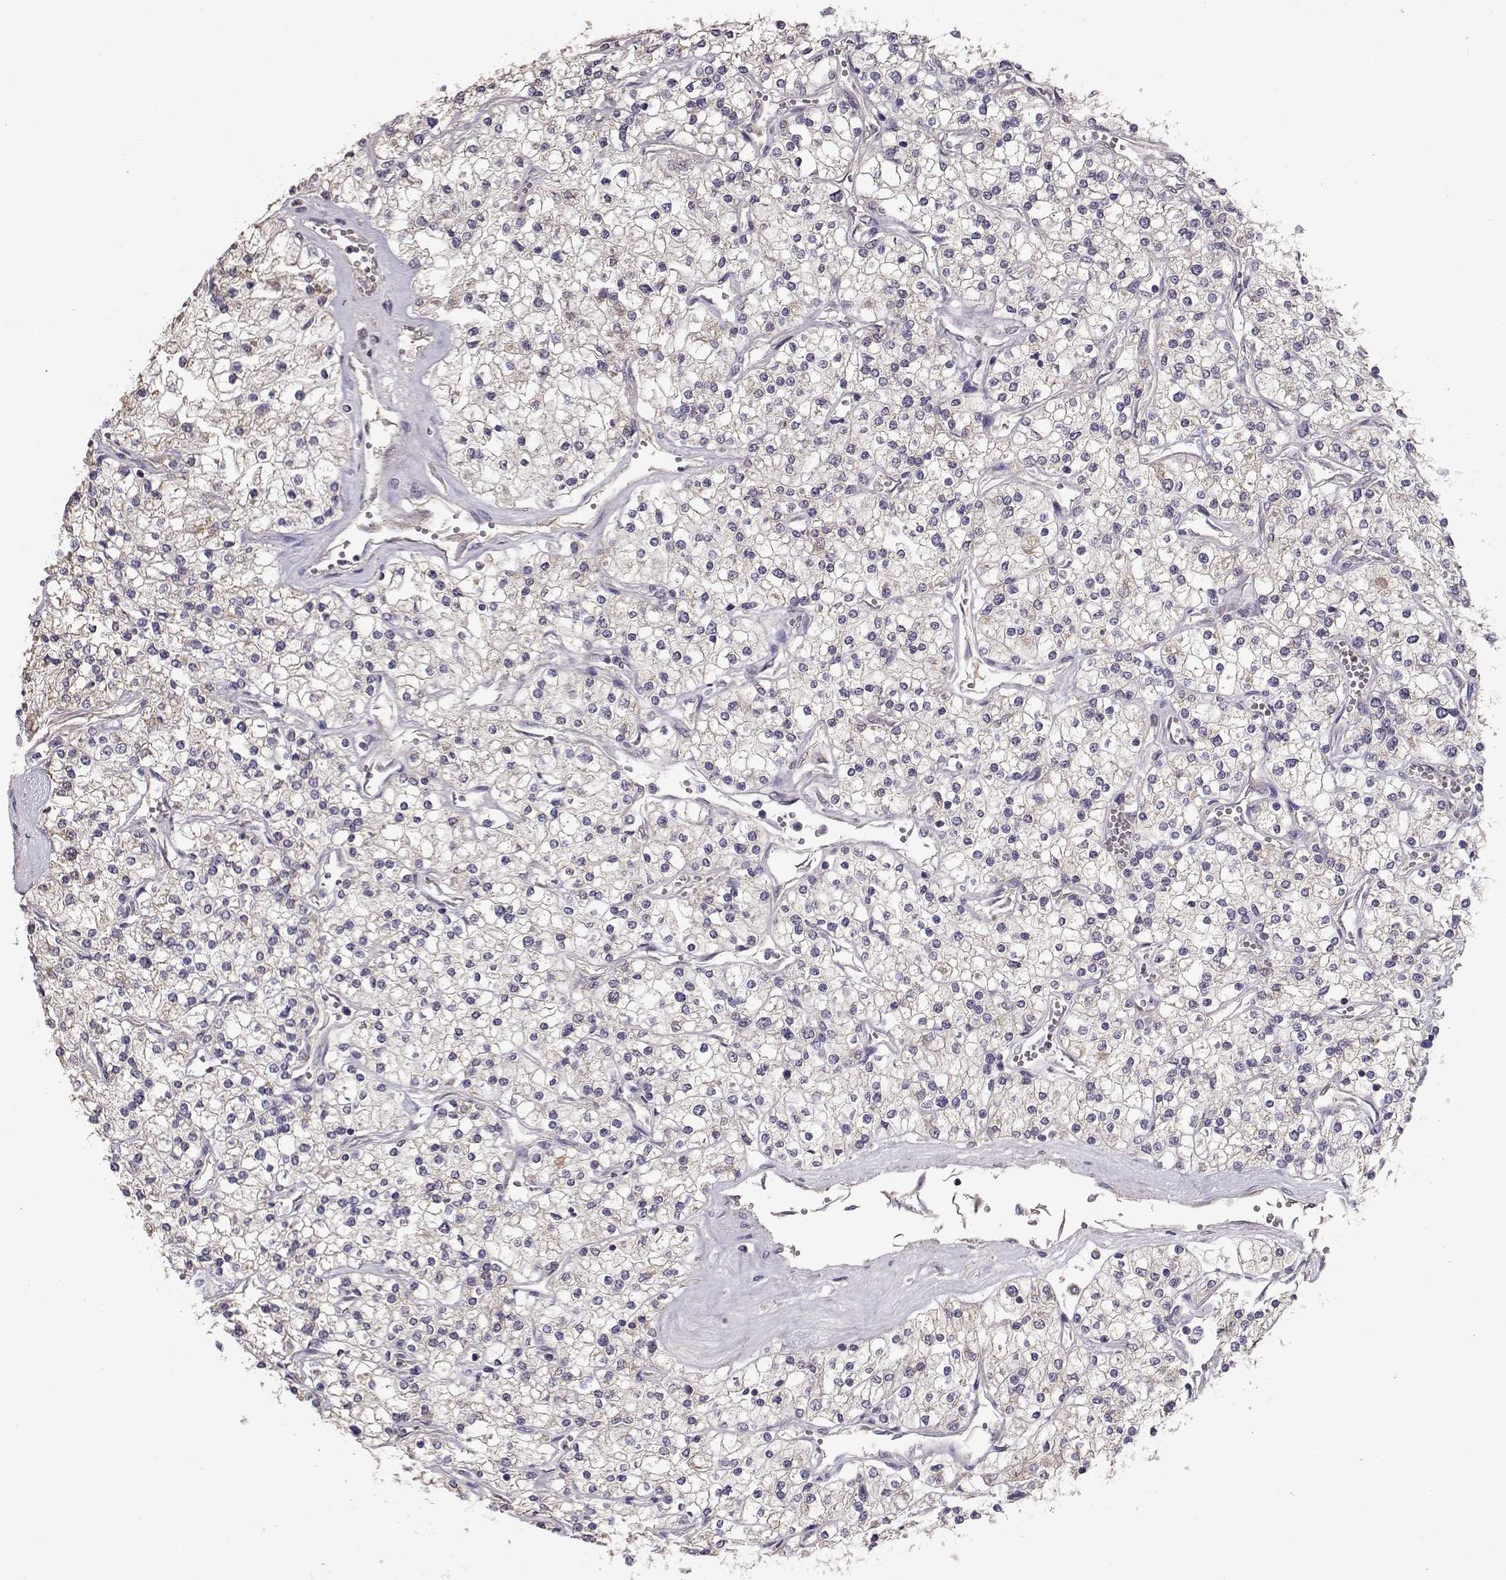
{"staining": {"intensity": "negative", "quantity": "none", "location": "none"}, "tissue": "renal cancer", "cell_type": "Tumor cells", "image_type": "cancer", "snomed": [{"axis": "morphology", "description": "Adenocarcinoma, NOS"}, {"axis": "topography", "description": "Kidney"}], "caption": "The micrograph demonstrates no staining of tumor cells in adenocarcinoma (renal).", "gene": "PMCH", "patient": {"sex": "male", "age": 80}}